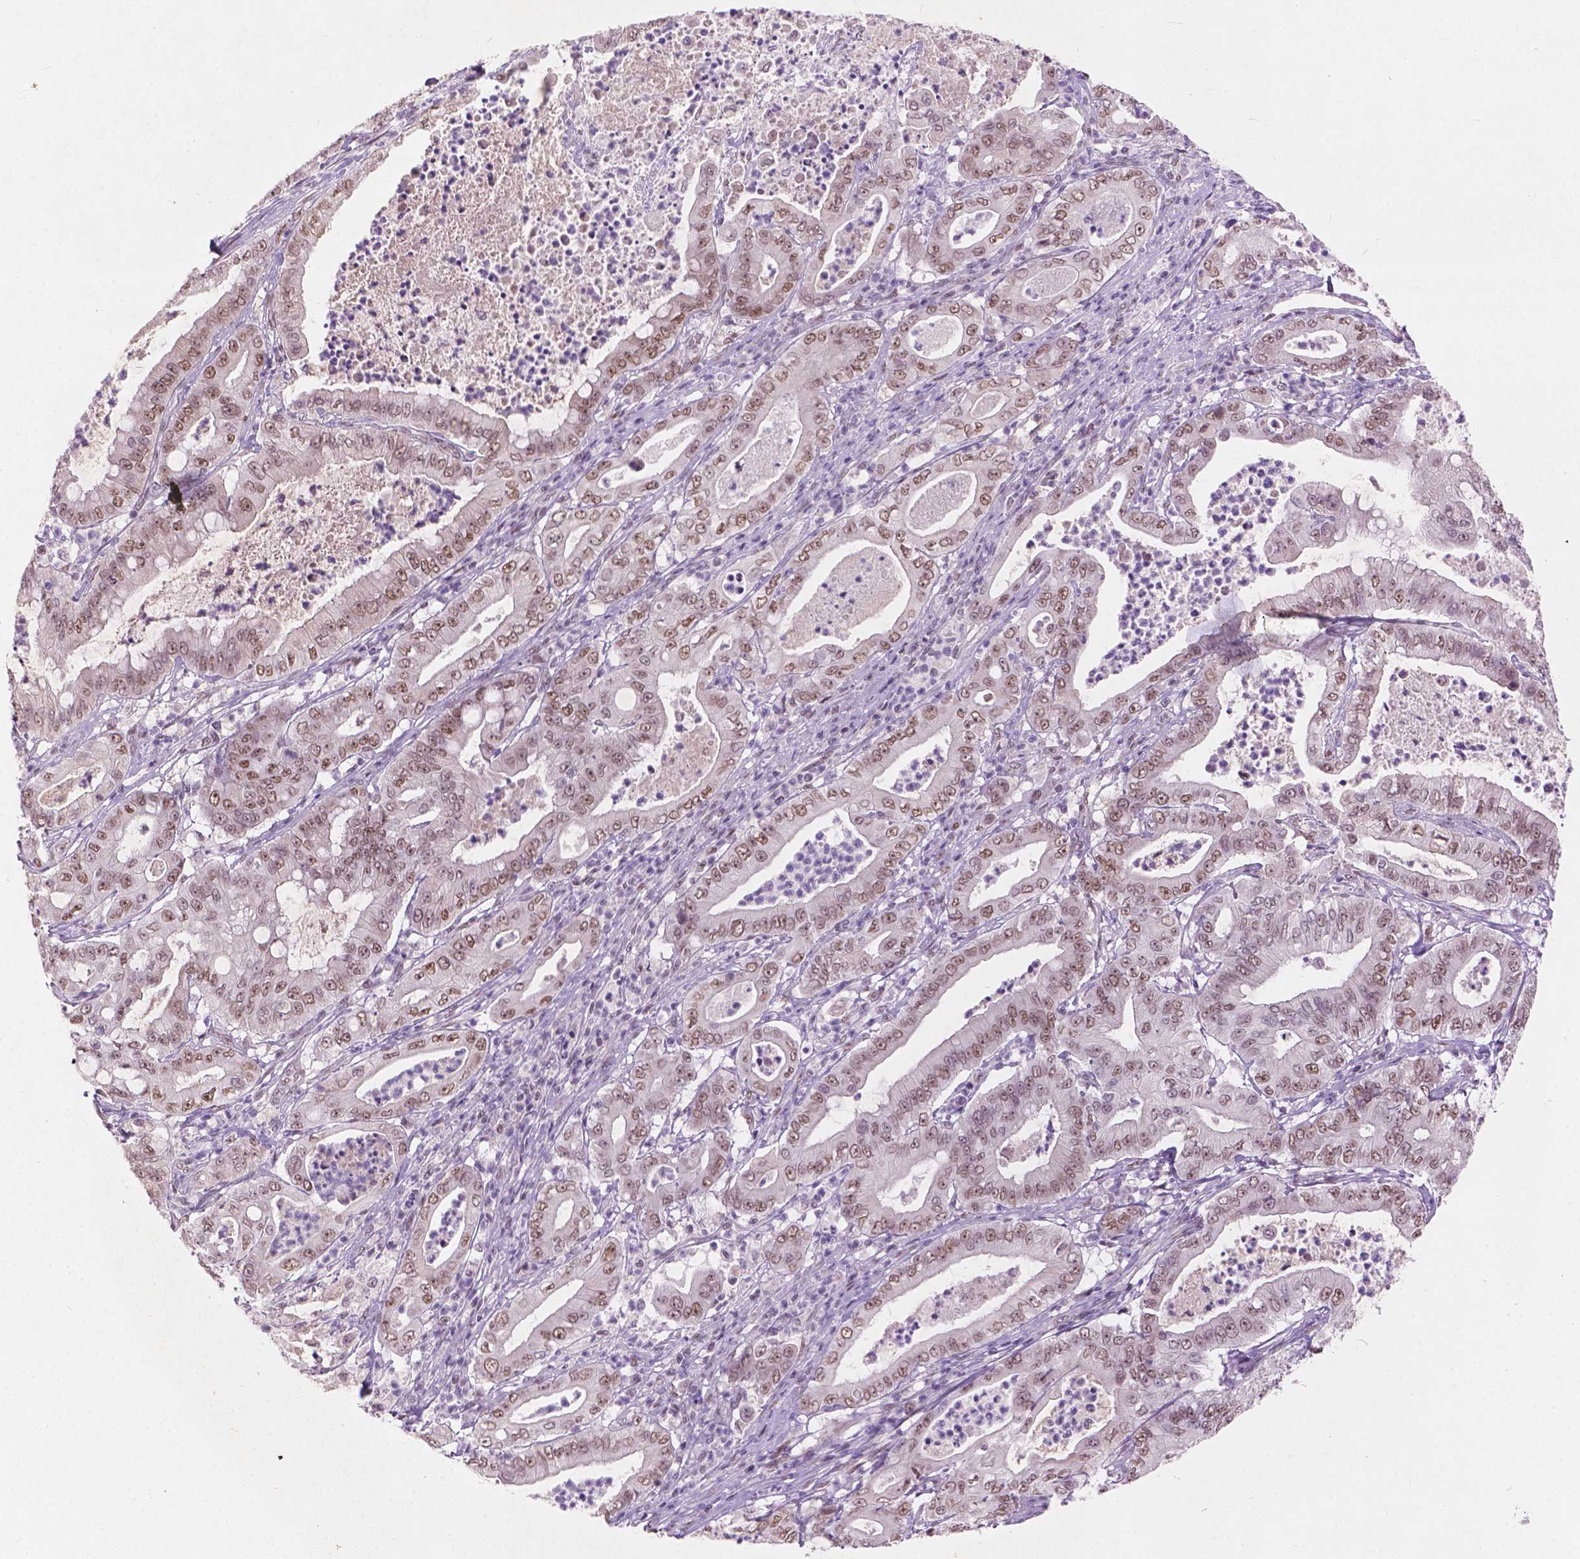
{"staining": {"intensity": "weak", "quantity": ">75%", "location": "nuclear"}, "tissue": "pancreatic cancer", "cell_type": "Tumor cells", "image_type": "cancer", "snomed": [{"axis": "morphology", "description": "Adenocarcinoma, NOS"}, {"axis": "topography", "description": "Pancreas"}], "caption": "Tumor cells demonstrate low levels of weak nuclear staining in about >75% of cells in pancreatic cancer.", "gene": "FAM53A", "patient": {"sex": "male", "age": 71}}